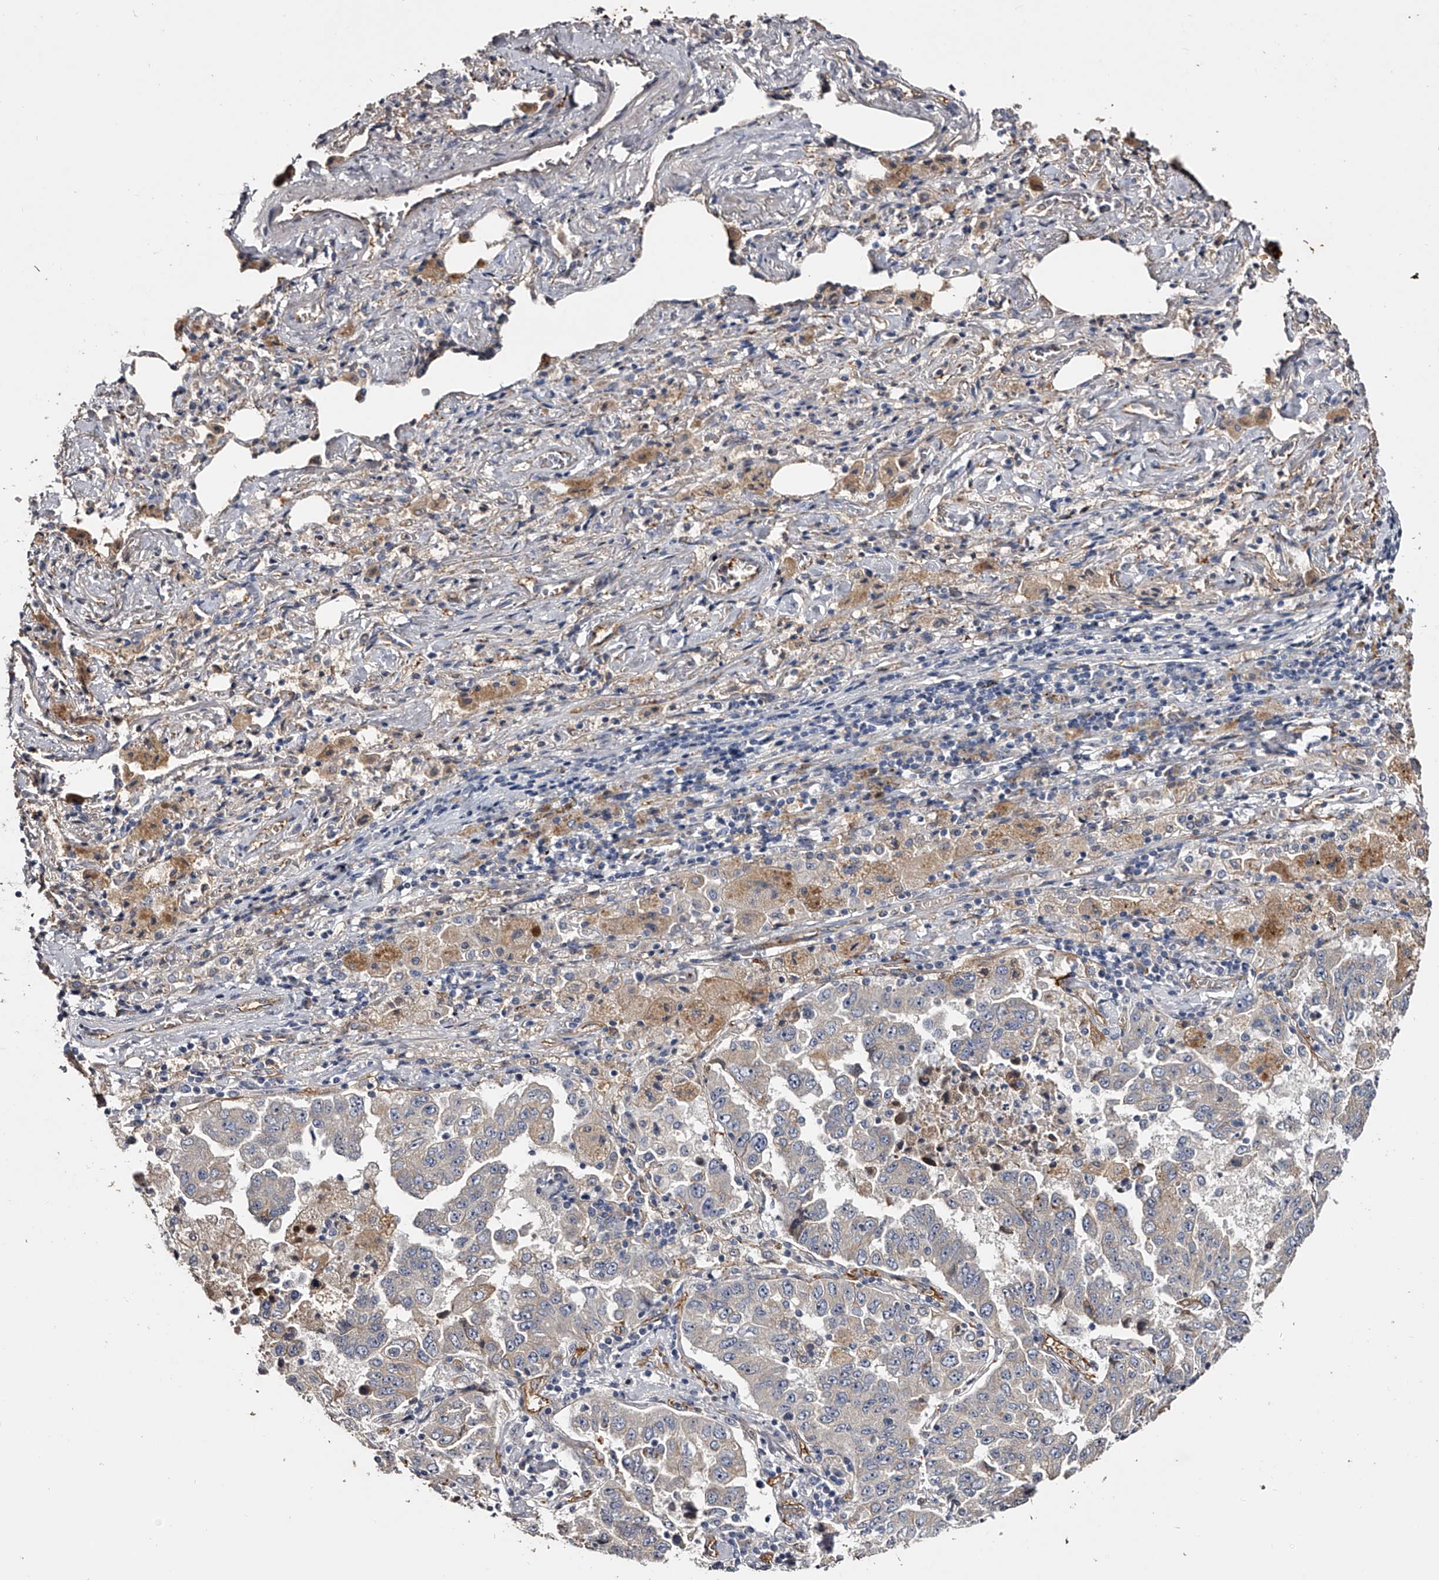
{"staining": {"intensity": "negative", "quantity": "none", "location": "none"}, "tissue": "lung cancer", "cell_type": "Tumor cells", "image_type": "cancer", "snomed": [{"axis": "morphology", "description": "Adenocarcinoma, NOS"}, {"axis": "topography", "description": "Lung"}], "caption": "Protein analysis of lung cancer (adenocarcinoma) displays no significant staining in tumor cells. (DAB (3,3'-diaminobenzidine) IHC, high magnification).", "gene": "MDN1", "patient": {"sex": "female", "age": 51}}